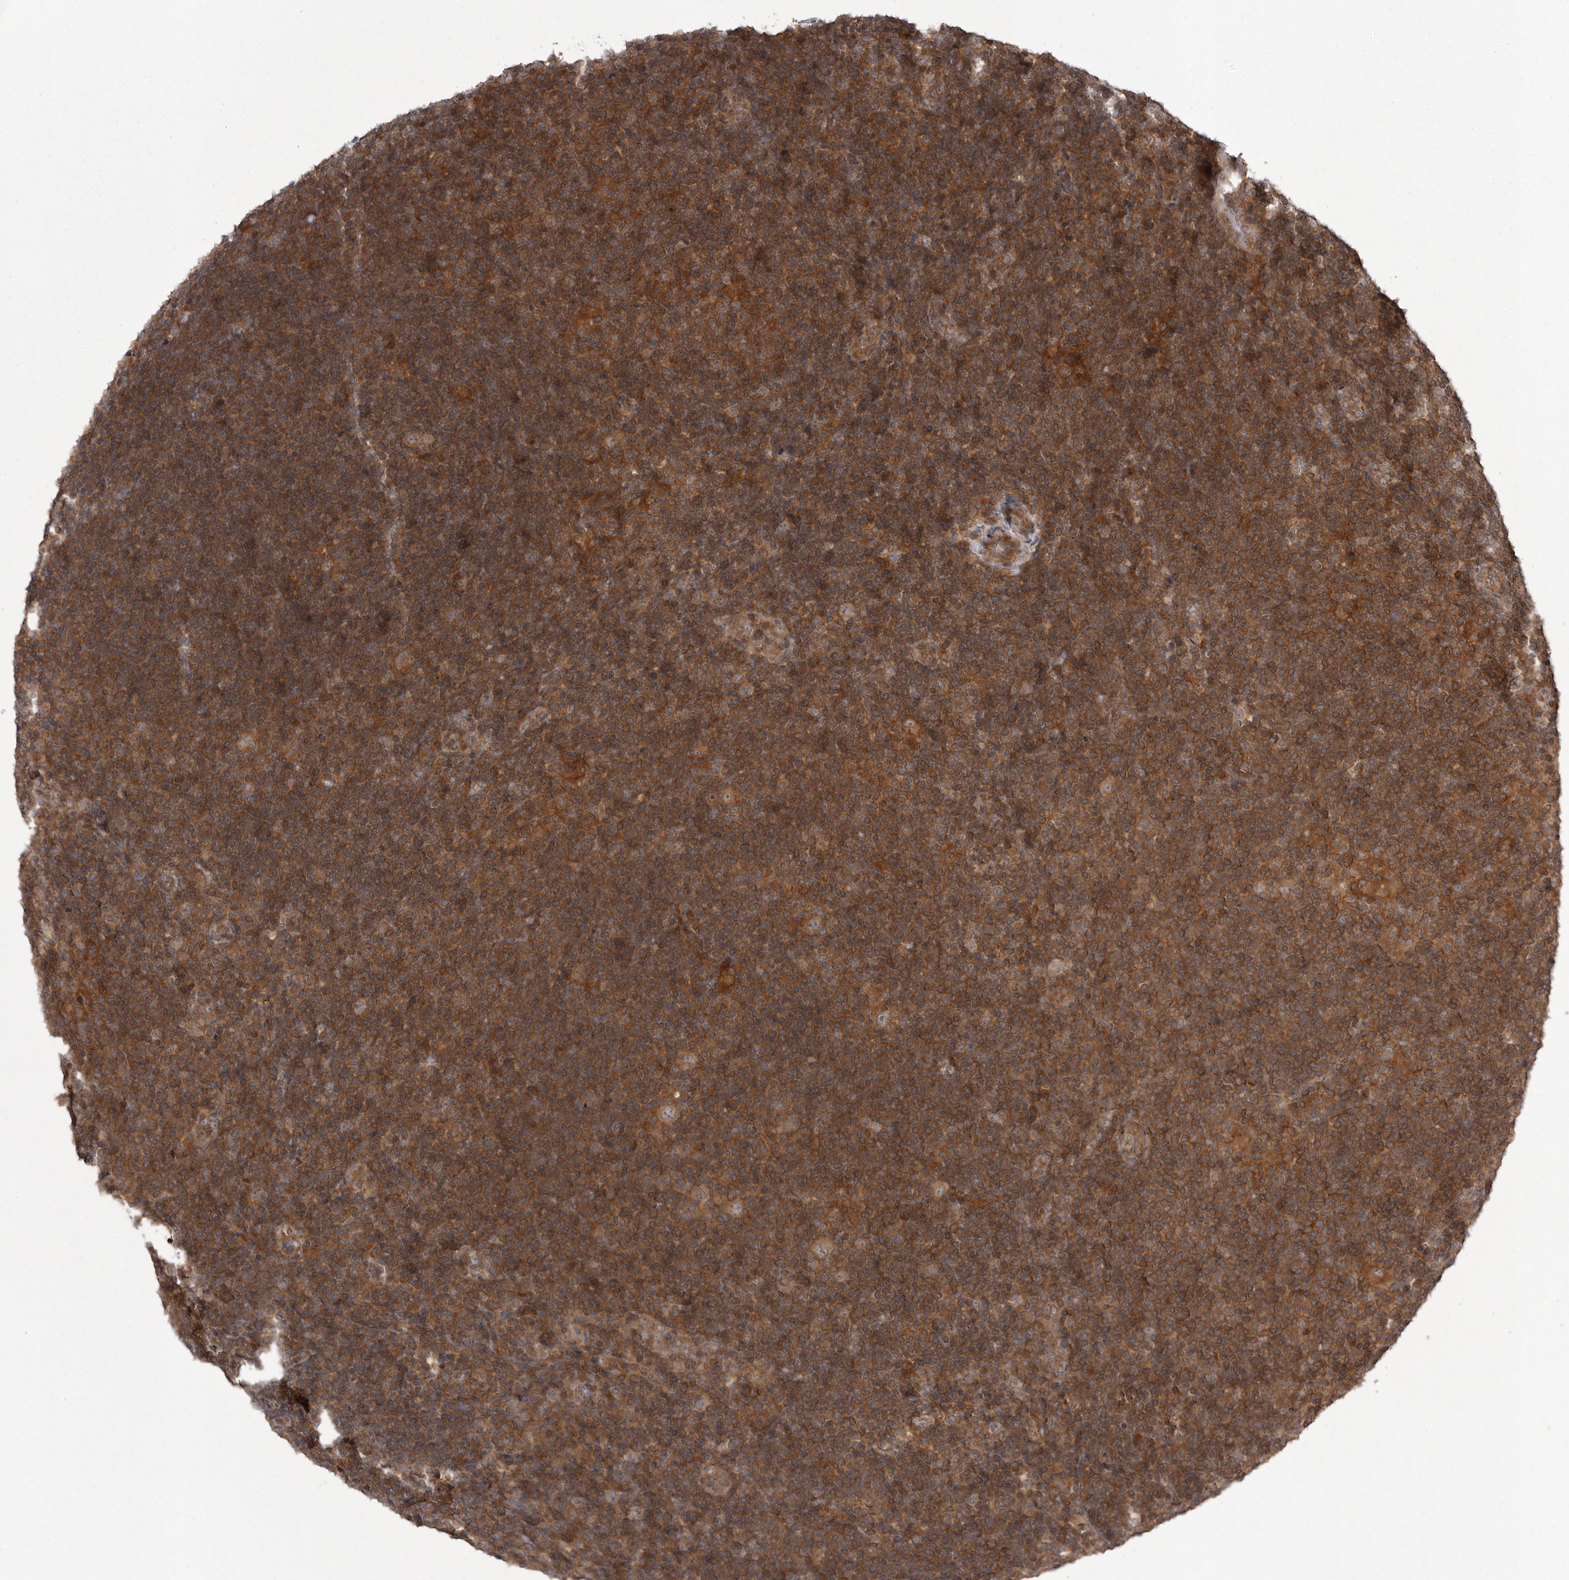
{"staining": {"intensity": "moderate", "quantity": ">75%", "location": "cytoplasmic/membranous"}, "tissue": "lymphoma", "cell_type": "Tumor cells", "image_type": "cancer", "snomed": [{"axis": "morphology", "description": "Hodgkin's disease, NOS"}, {"axis": "topography", "description": "Lymph node"}], "caption": "Lymphoma stained with a brown dye exhibits moderate cytoplasmic/membranous positive positivity in about >75% of tumor cells.", "gene": "STK24", "patient": {"sex": "female", "age": 57}}